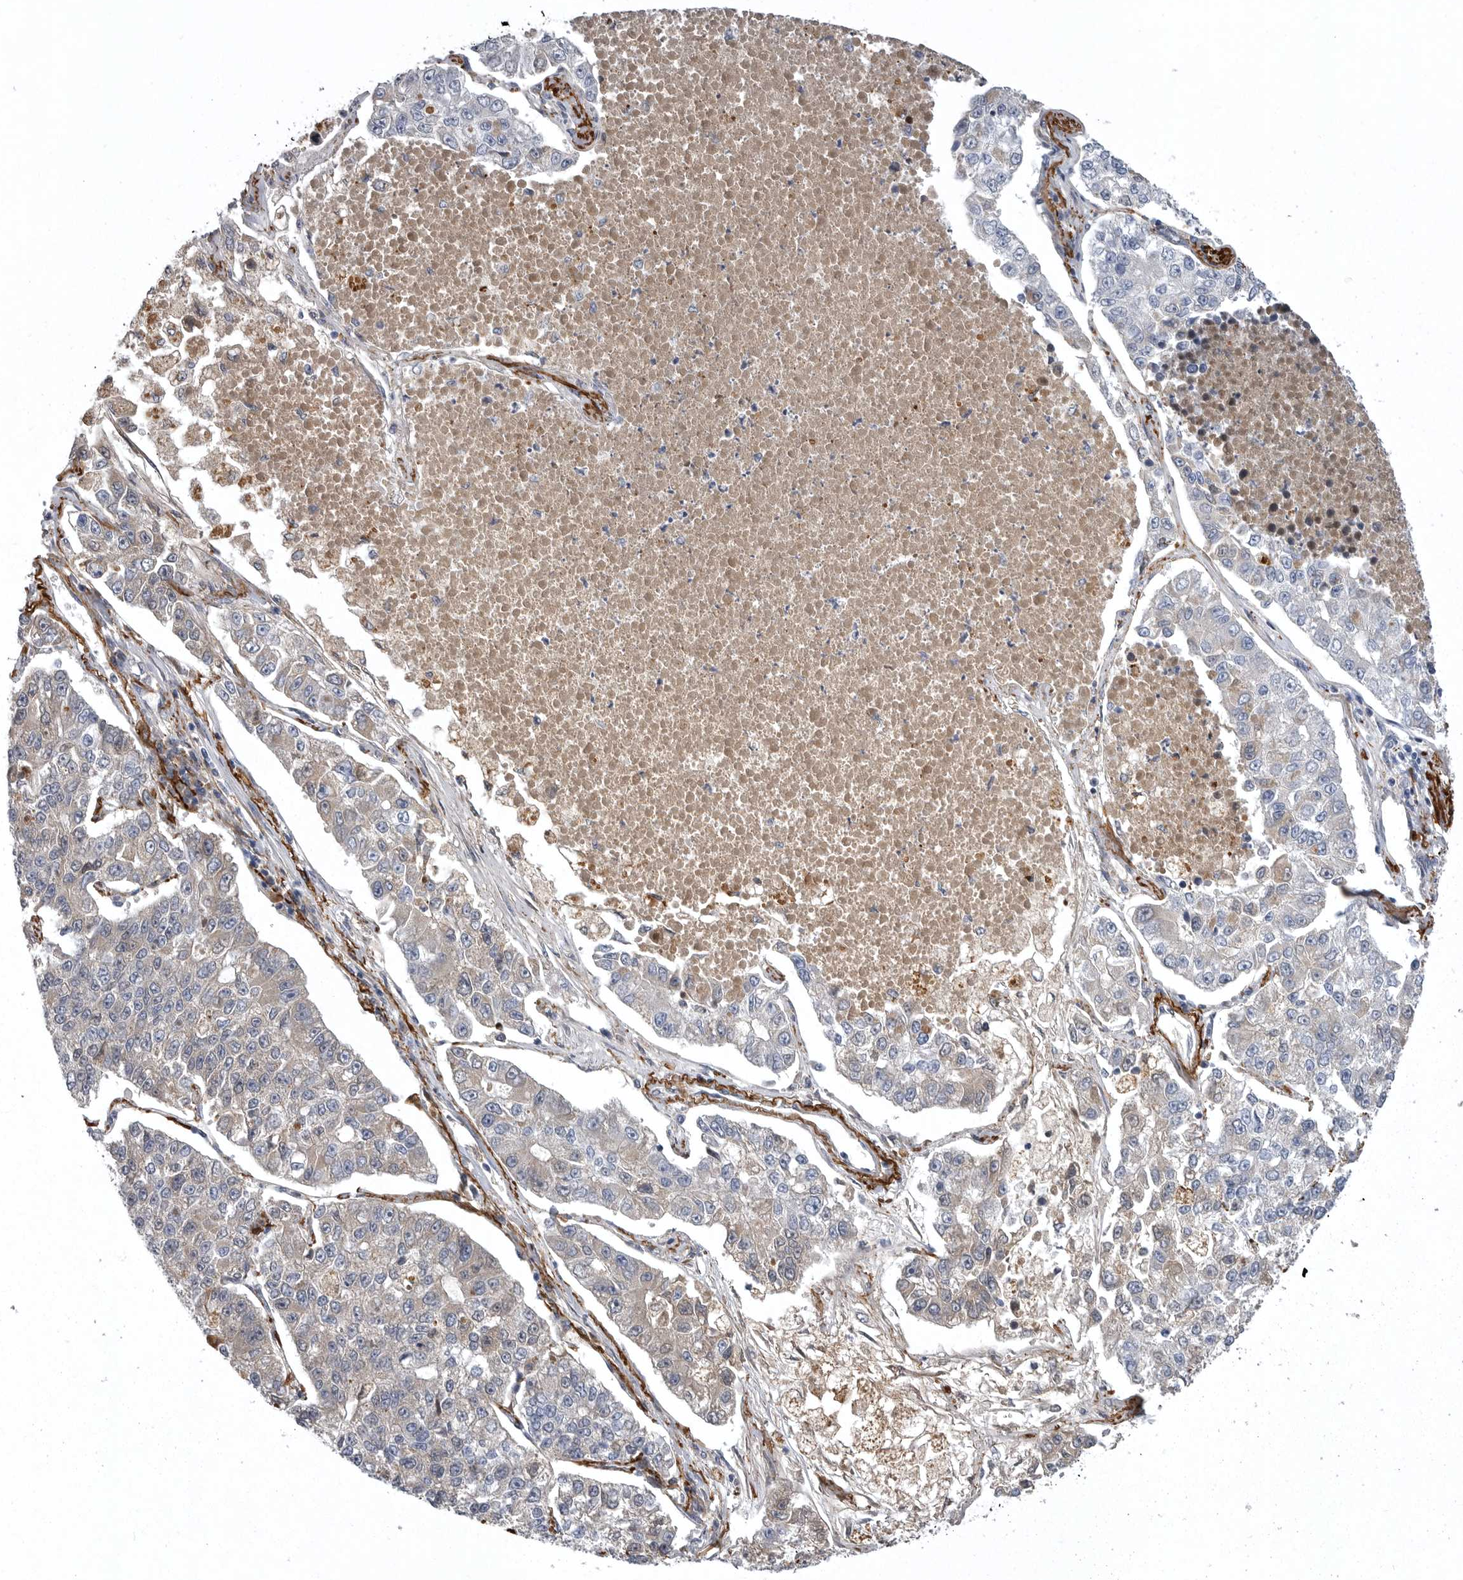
{"staining": {"intensity": "weak", "quantity": "<25%", "location": "cytoplasmic/membranous"}, "tissue": "lung cancer", "cell_type": "Tumor cells", "image_type": "cancer", "snomed": [{"axis": "morphology", "description": "Adenocarcinoma, NOS"}, {"axis": "topography", "description": "Lung"}], "caption": "This micrograph is of lung cancer stained with immunohistochemistry (IHC) to label a protein in brown with the nuclei are counter-stained blue. There is no positivity in tumor cells. The staining is performed using DAB brown chromogen with nuclei counter-stained in using hematoxylin.", "gene": "CRP", "patient": {"sex": "male", "age": 49}}